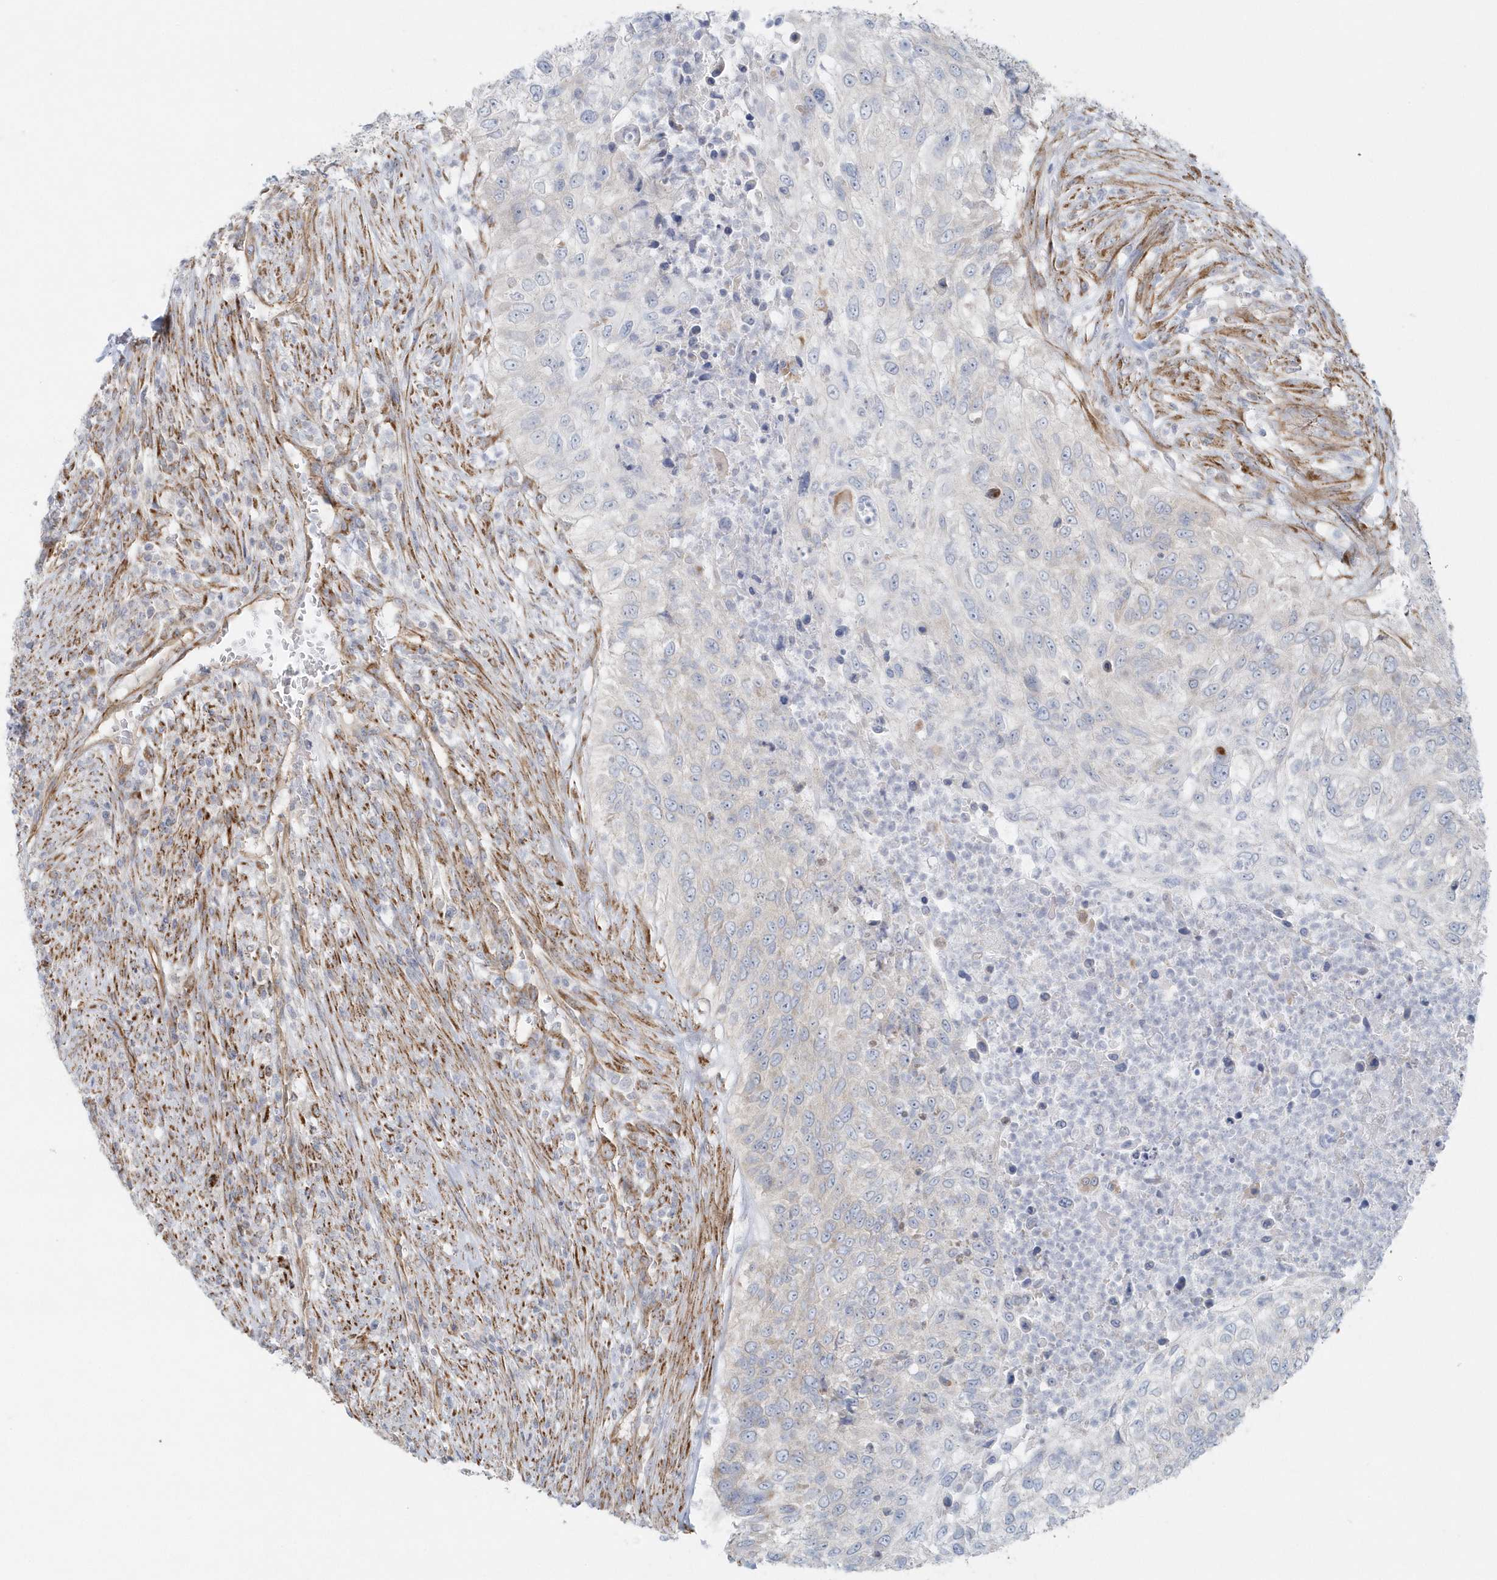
{"staining": {"intensity": "negative", "quantity": "none", "location": "none"}, "tissue": "urothelial cancer", "cell_type": "Tumor cells", "image_type": "cancer", "snomed": [{"axis": "morphology", "description": "Urothelial carcinoma, High grade"}, {"axis": "topography", "description": "Urinary bladder"}], "caption": "High-grade urothelial carcinoma stained for a protein using immunohistochemistry (IHC) reveals no positivity tumor cells.", "gene": "GPR152", "patient": {"sex": "female", "age": 60}}